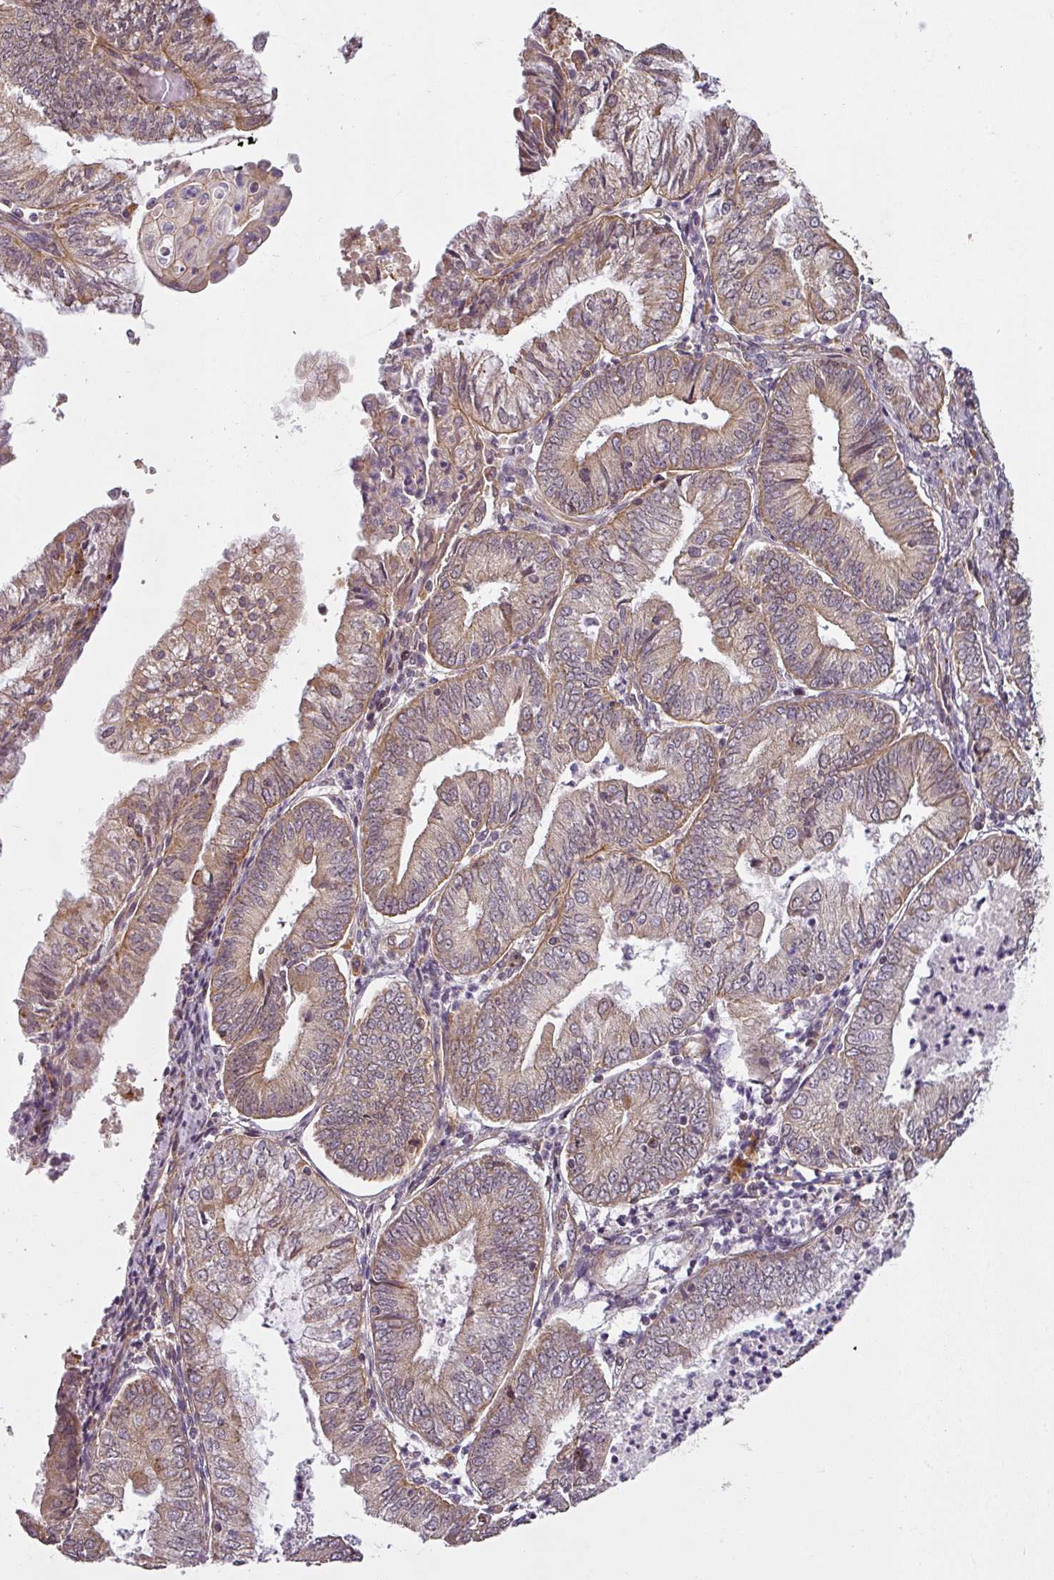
{"staining": {"intensity": "weak", "quantity": ">75%", "location": "cytoplasmic/membranous"}, "tissue": "endometrial cancer", "cell_type": "Tumor cells", "image_type": "cancer", "snomed": [{"axis": "morphology", "description": "Adenocarcinoma, NOS"}, {"axis": "topography", "description": "Endometrium"}], "caption": "This is an image of immunohistochemistry staining of endometrial cancer, which shows weak positivity in the cytoplasmic/membranous of tumor cells.", "gene": "DIMT1", "patient": {"sex": "female", "age": 55}}